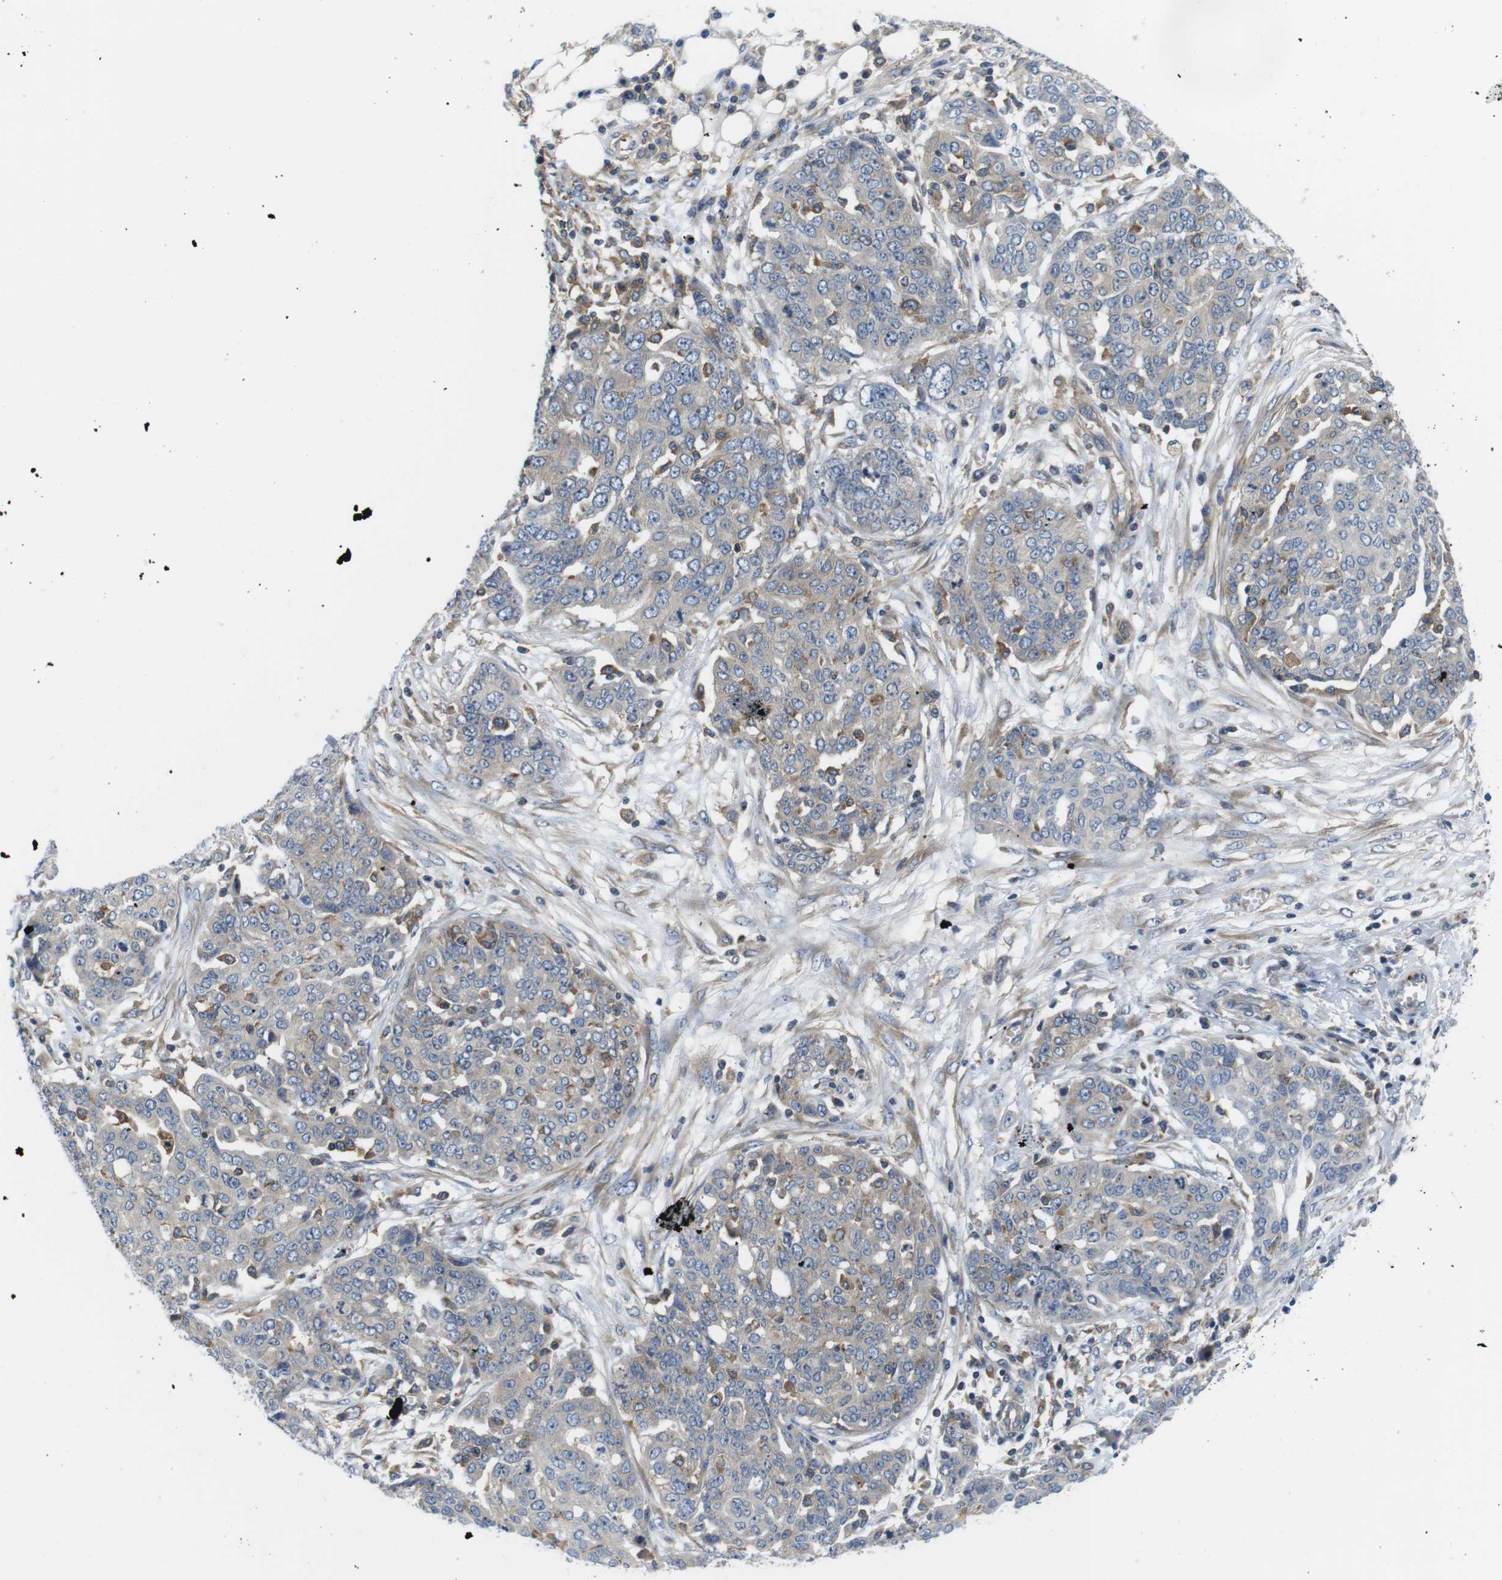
{"staining": {"intensity": "negative", "quantity": "none", "location": "none"}, "tissue": "ovarian cancer", "cell_type": "Tumor cells", "image_type": "cancer", "snomed": [{"axis": "morphology", "description": "Cystadenocarcinoma, serous, NOS"}, {"axis": "topography", "description": "Soft tissue"}, {"axis": "topography", "description": "Ovary"}], "caption": "Human ovarian cancer (serous cystadenocarcinoma) stained for a protein using immunohistochemistry reveals no expression in tumor cells.", "gene": "HERPUD2", "patient": {"sex": "female", "age": 57}}